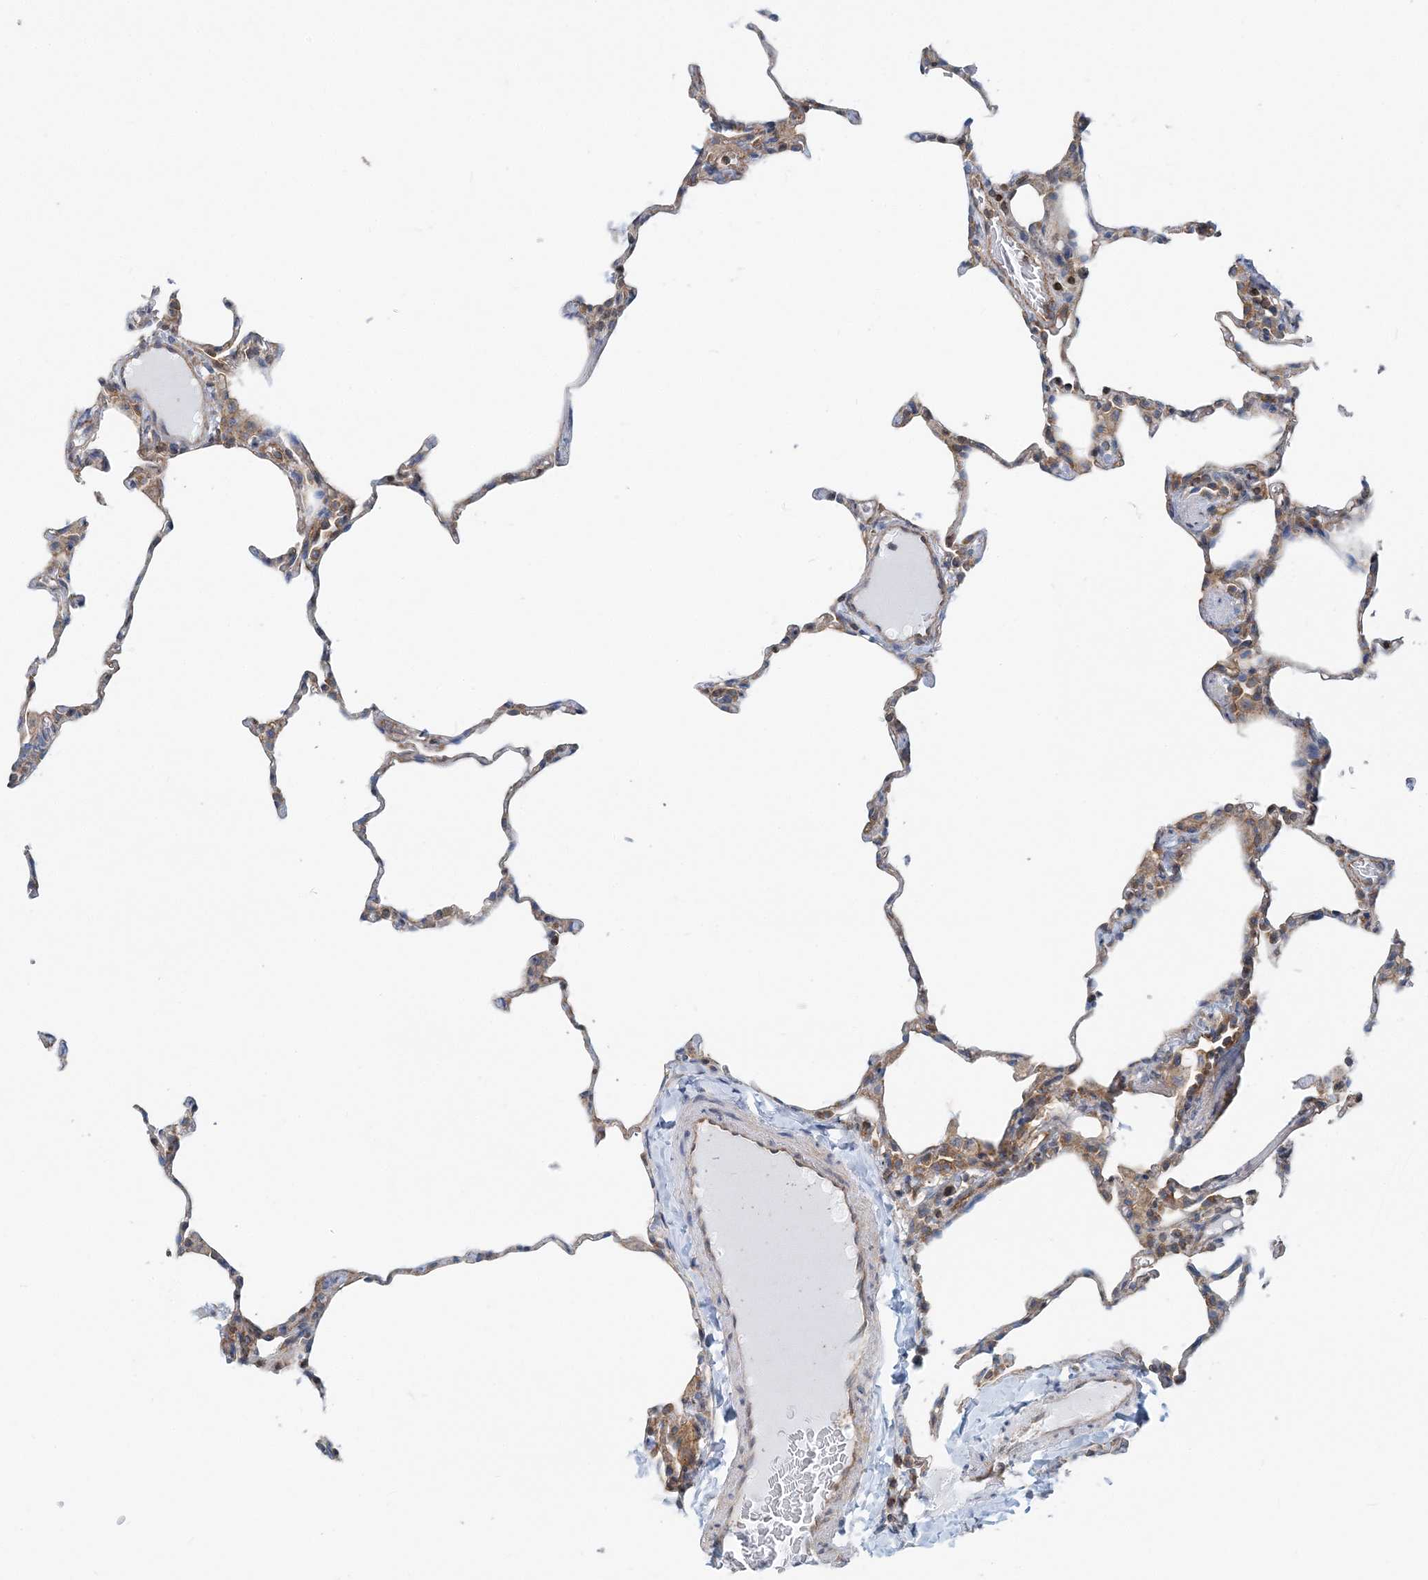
{"staining": {"intensity": "moderate", "quantity": "<25%", "location": "cytoplasmic/membranous"}, "tissue": "lung", "cell_type": "Alveolar cells", "image_type": "normal", "snomed": [{"axis": "morphology", "description": "Normal tissue, NOS"}, {"axis": "topography", "description": "Lung"}], "caption": "This is an image of IHC staining of benign lung, which shows moderate expression in the cytoplasmic/membranous of alveolar cells.", "gene": "MOB4", "patient": {"sex": "male", "age": 20}}